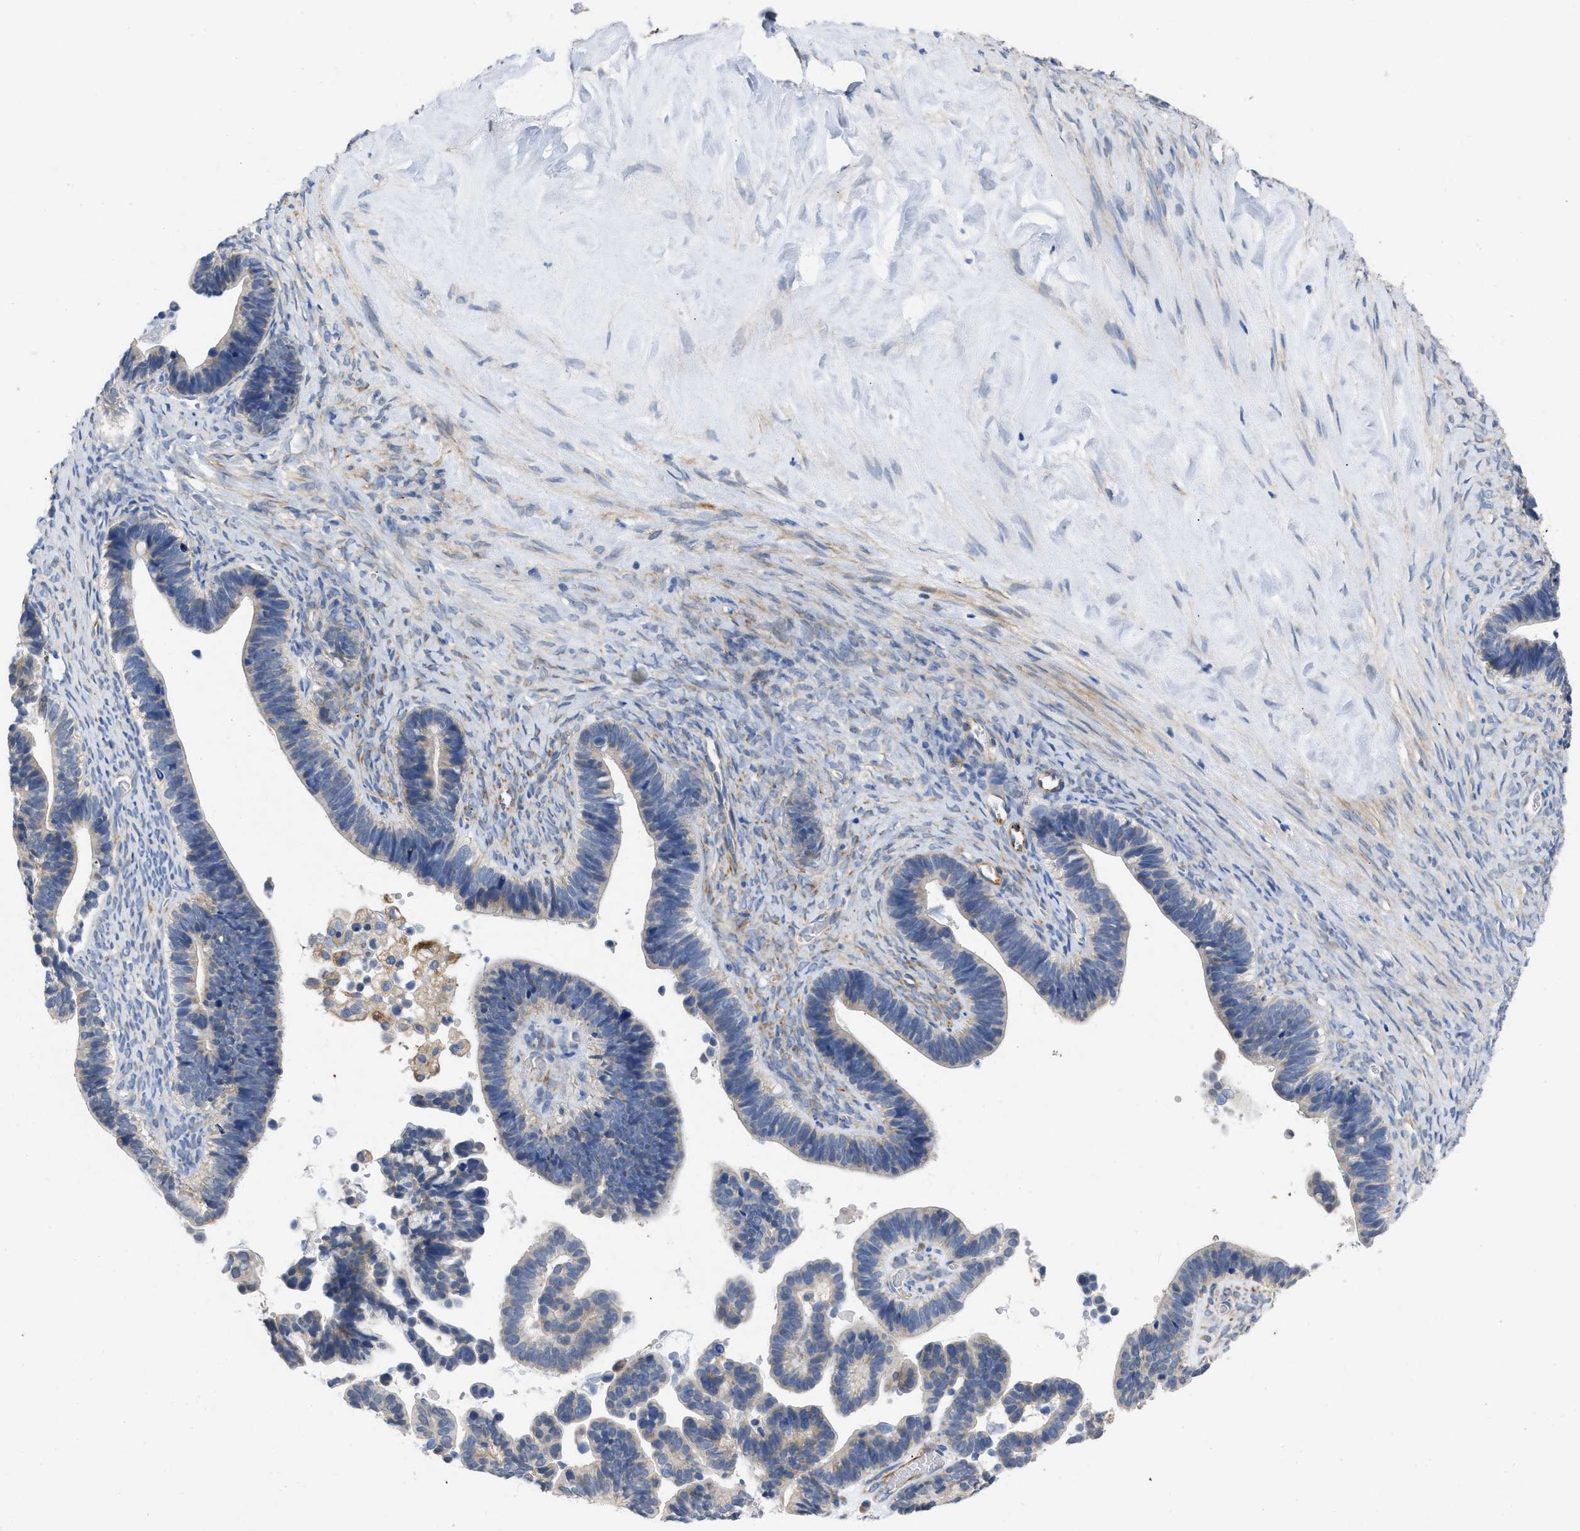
{"staining": {"intensity": "negative", "quantity": "none", "location": "none"}, "tissue": "ovarian cancer", "cell_type": "Tumor cells", "image_type": "cancer", "snomed": [{"axis": "morphology", "description": "Cystadenocarcinoma, serous, NOS"}, {"axis": "topography", "description": "Ovary"}], "caption": "Serous cystadenocarcinoma (ovarian) was stained to show a protein in brown. There is no significant staining in tumor cells.", "gene": "TMEM131", "patient": {"sex": "female", "age": 56}}